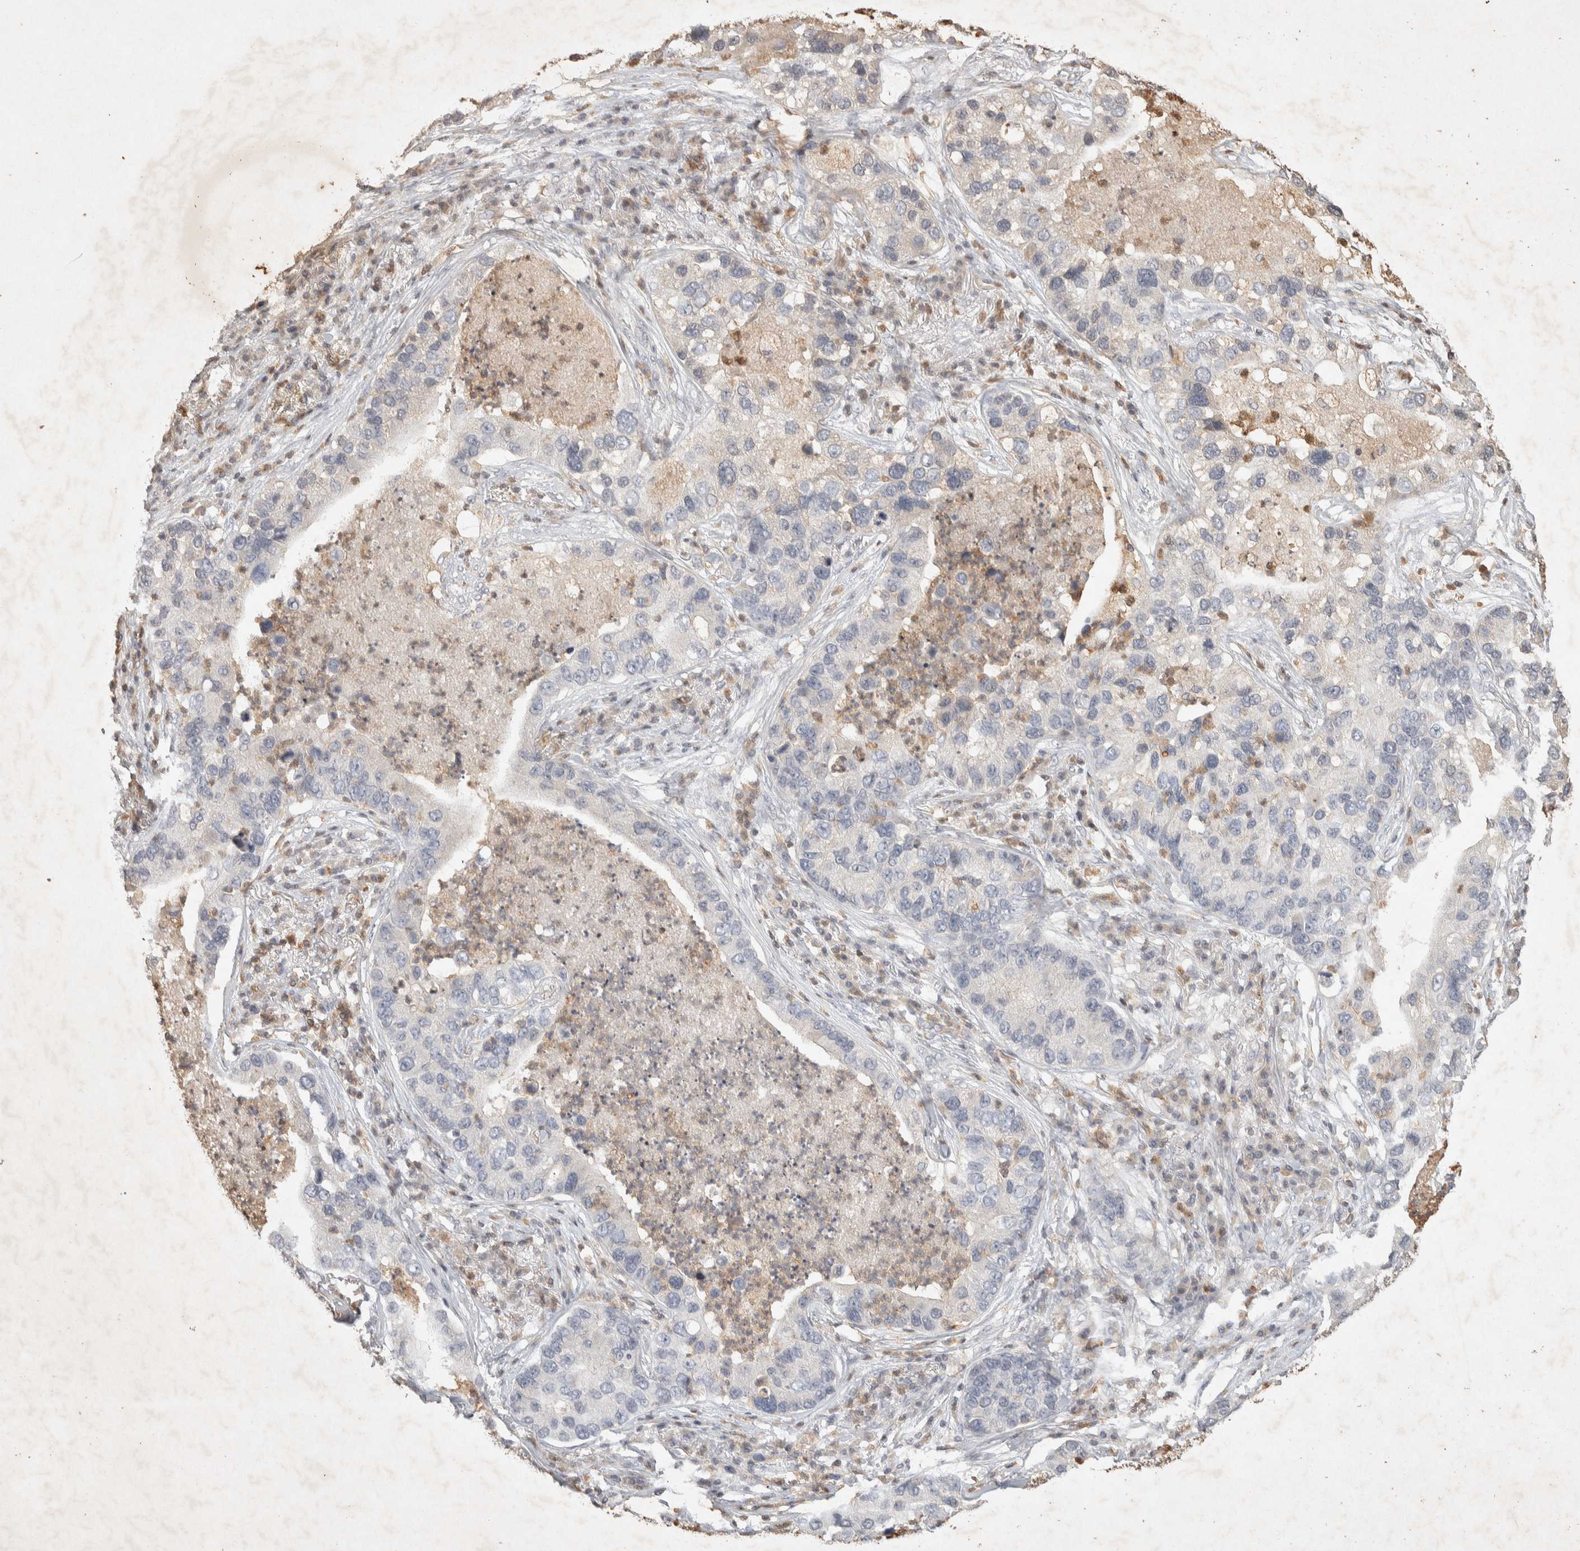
{"staining": {"intensity": "negative", "quantity": "none", "location": "none"}, "tissue": "lung cancer", "cell_type": "Tumor cells", "image_type": "cancer", "snomed": [{"axis": "morphology", "description": "Normal tissue, NOS"}, {"axis": "morphology", "description": "Adenocarcinoma, NOS"}, {"axis": "topography", "description": "Bronchus"}, {"axis": "topography", "description": "Lung"}], "caption": "Protein analysis of lung cancer (adenocarcinoma) reveals no significant expression in tumor cells.", "gene": "RAC2", "patient": {"sex": "male", "age": 54}}